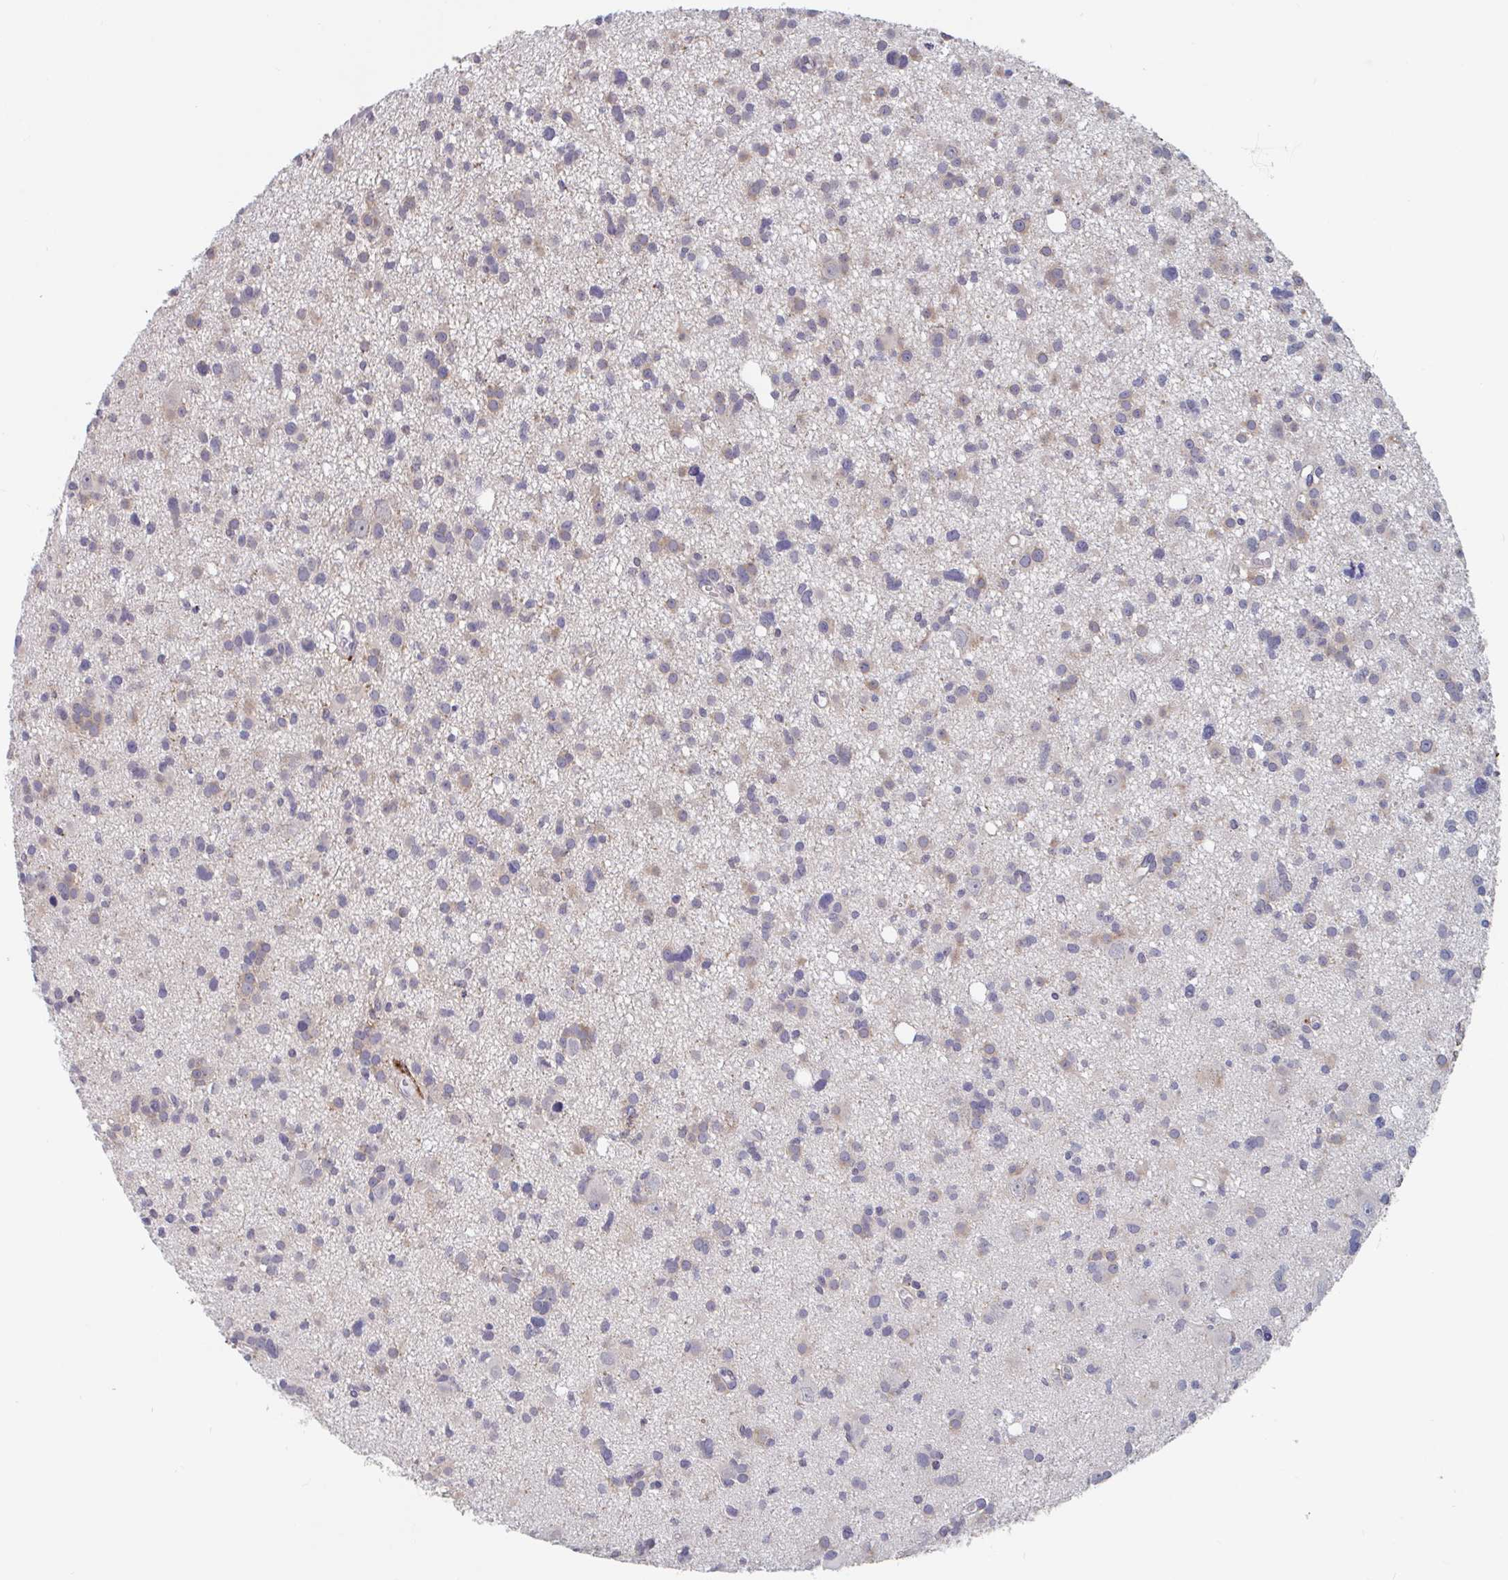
{"staining": {"intensity": "weak", "quantity": "25%-75%", "location": "cytoplasmic/membranous"}, "tissue": "glioma", "cell_type": "Tumor cells", "image_type": "cancer", "snomed": [{"axis": "morphology", "description": "Glioma, malignant, High grade"}, {"axis": "topography", "description": "Brain"}], "caption": "The photomicrograph shows immunohistochemical staining of glioma. There is weak cytoplasmic/membranous positivity is appreciated in approximately 25%-75% of tumor cells.", "gene": "SNX8", "patient": {"sex": "male", "age": 23}}